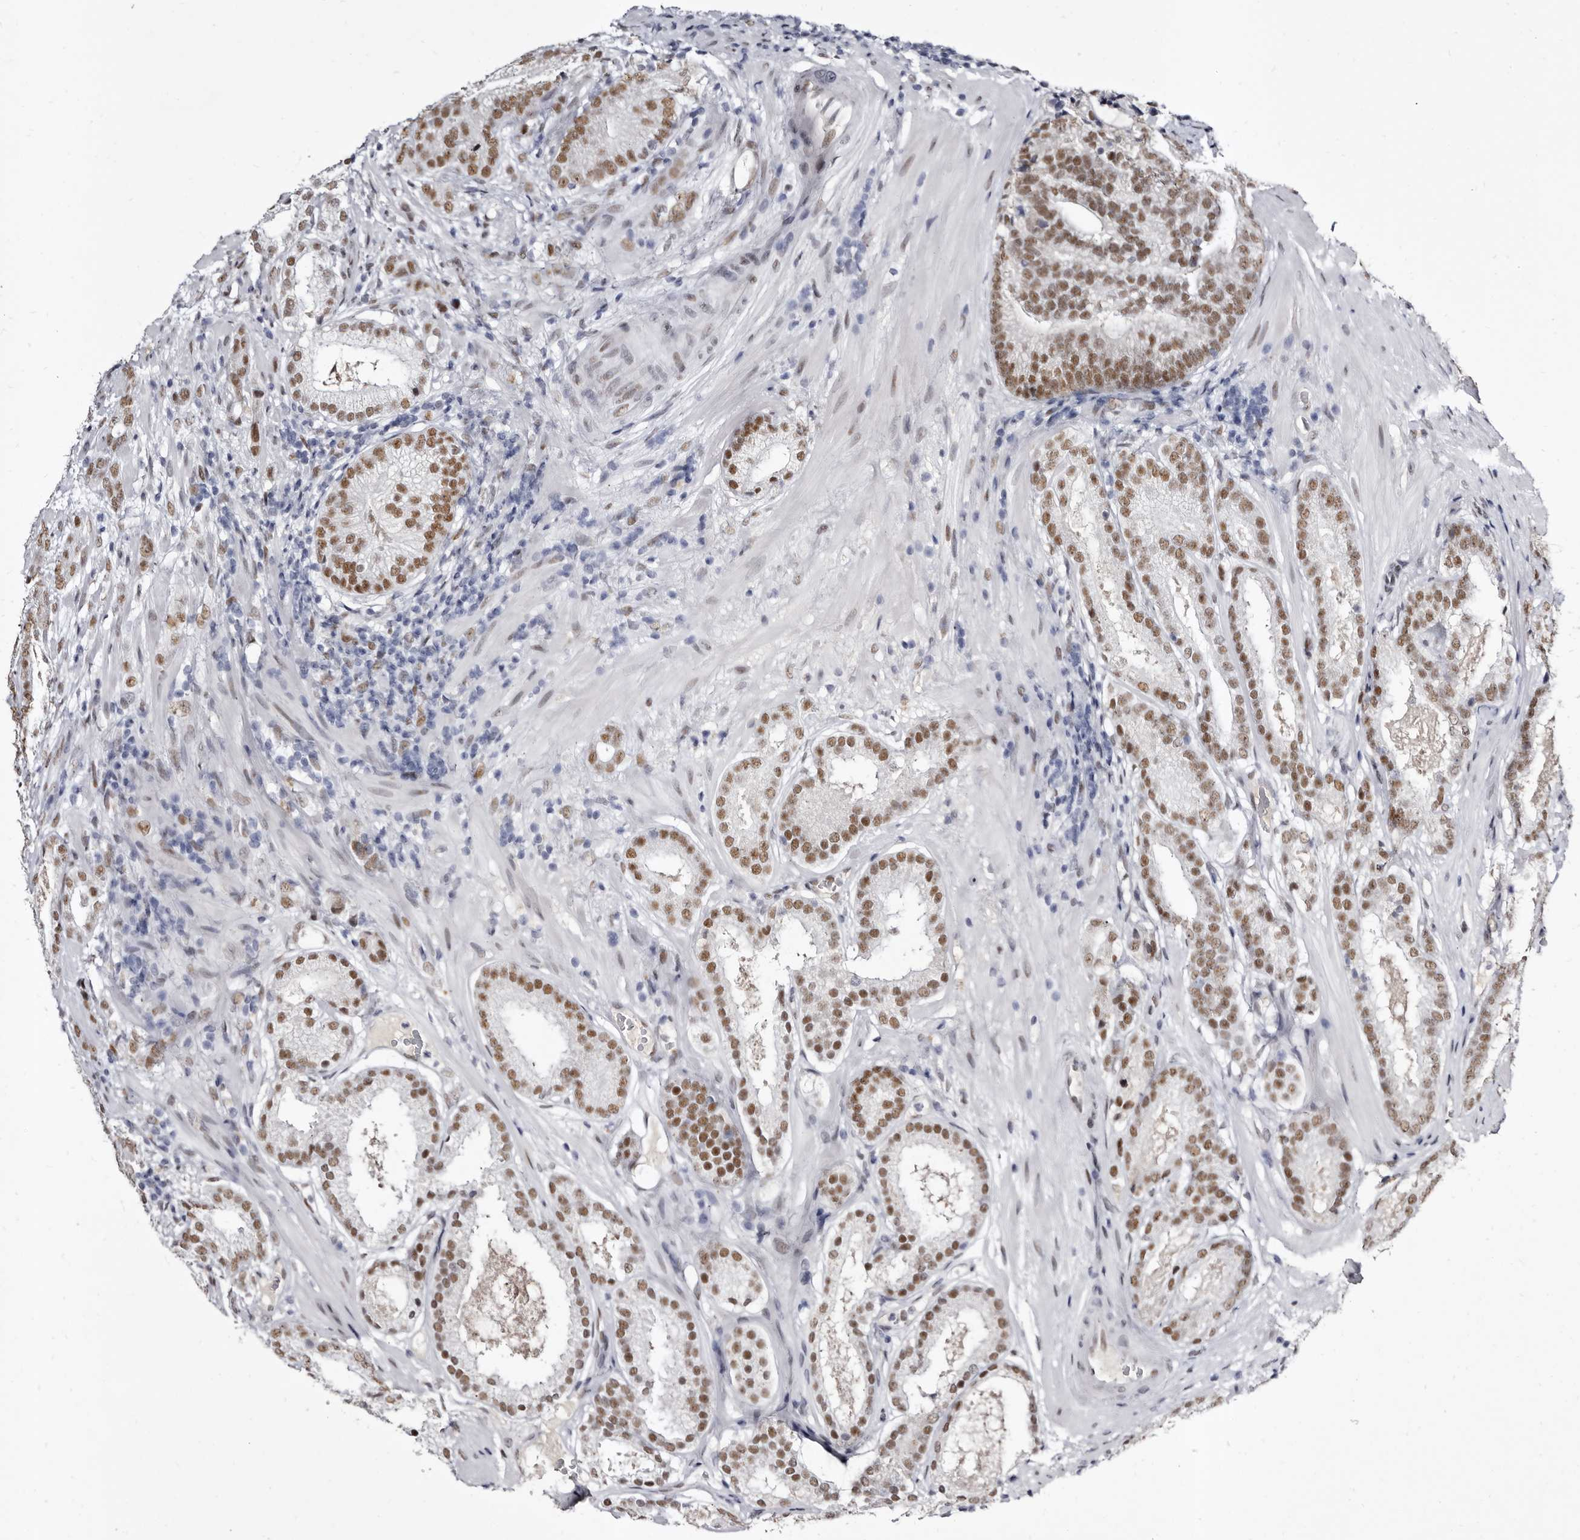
{"staining": {"intensity": "moderate", "quantity": ">75%", "location": "nuclear"}, "tissue": "prostate cancer", "cell_type": "Tumor cells", "image_type": "cancer", "snomed": [{"axis": "morphology", "description": "Adenocarcinoma, High grade"}, {"axis": "topography", "description": "Prostate"}], "caption": "DAB immunohistochemical staining of human prostate cancer shows moderate nuclear protein positivity in about >75% of tumor cells.", "gene": "ZNF326", "patient": {"sex": "male", "age": 57}}